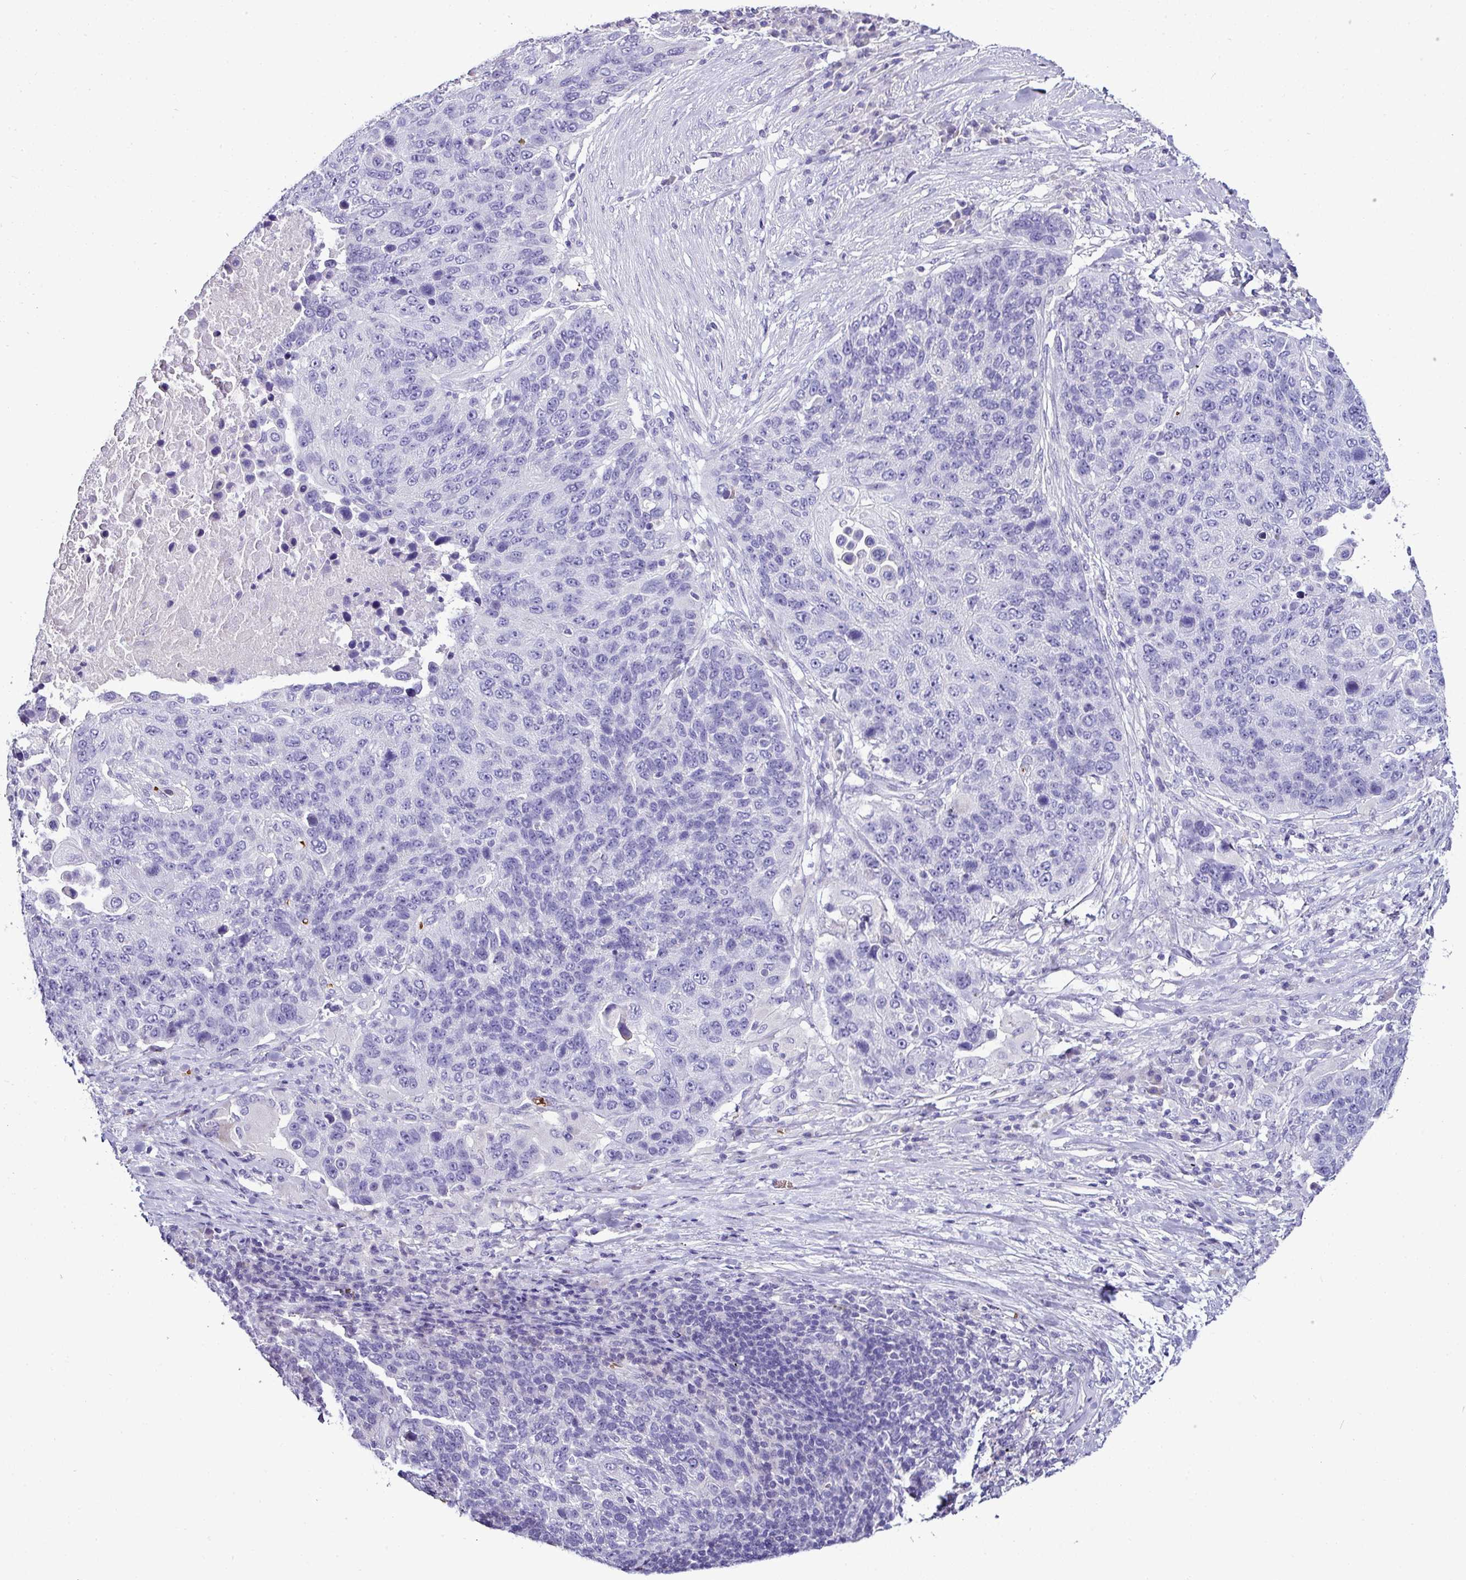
{"staining": {"intensity": "negative", "quantity": "none", "location": "none"}, "tissue": "lung cancer", "cell_type": "Tumor cells", "image_type": "cancer", "snomed": [{"axis": "morphology", "description": "Normal tissue, NOS"}, {"axis": "morphology", "description": "Squamous cell carcinoma, NOS"}, {"axis": "topography", "description": "Lymph node"}, {"axis": "topography", "description": "Lung"}], "caption": "This is a micrograph of immunohistochemistry (IHC) staining of lung cancer (squamous cell carcinoma), which shows no positivity in tumor cells. (Brightfield microscopy of DAB (3,3'-diaminobenzidine) IHC at high magnification).", "gene": "NAPSA", "patient": {"sex": "male", "age": 66}}